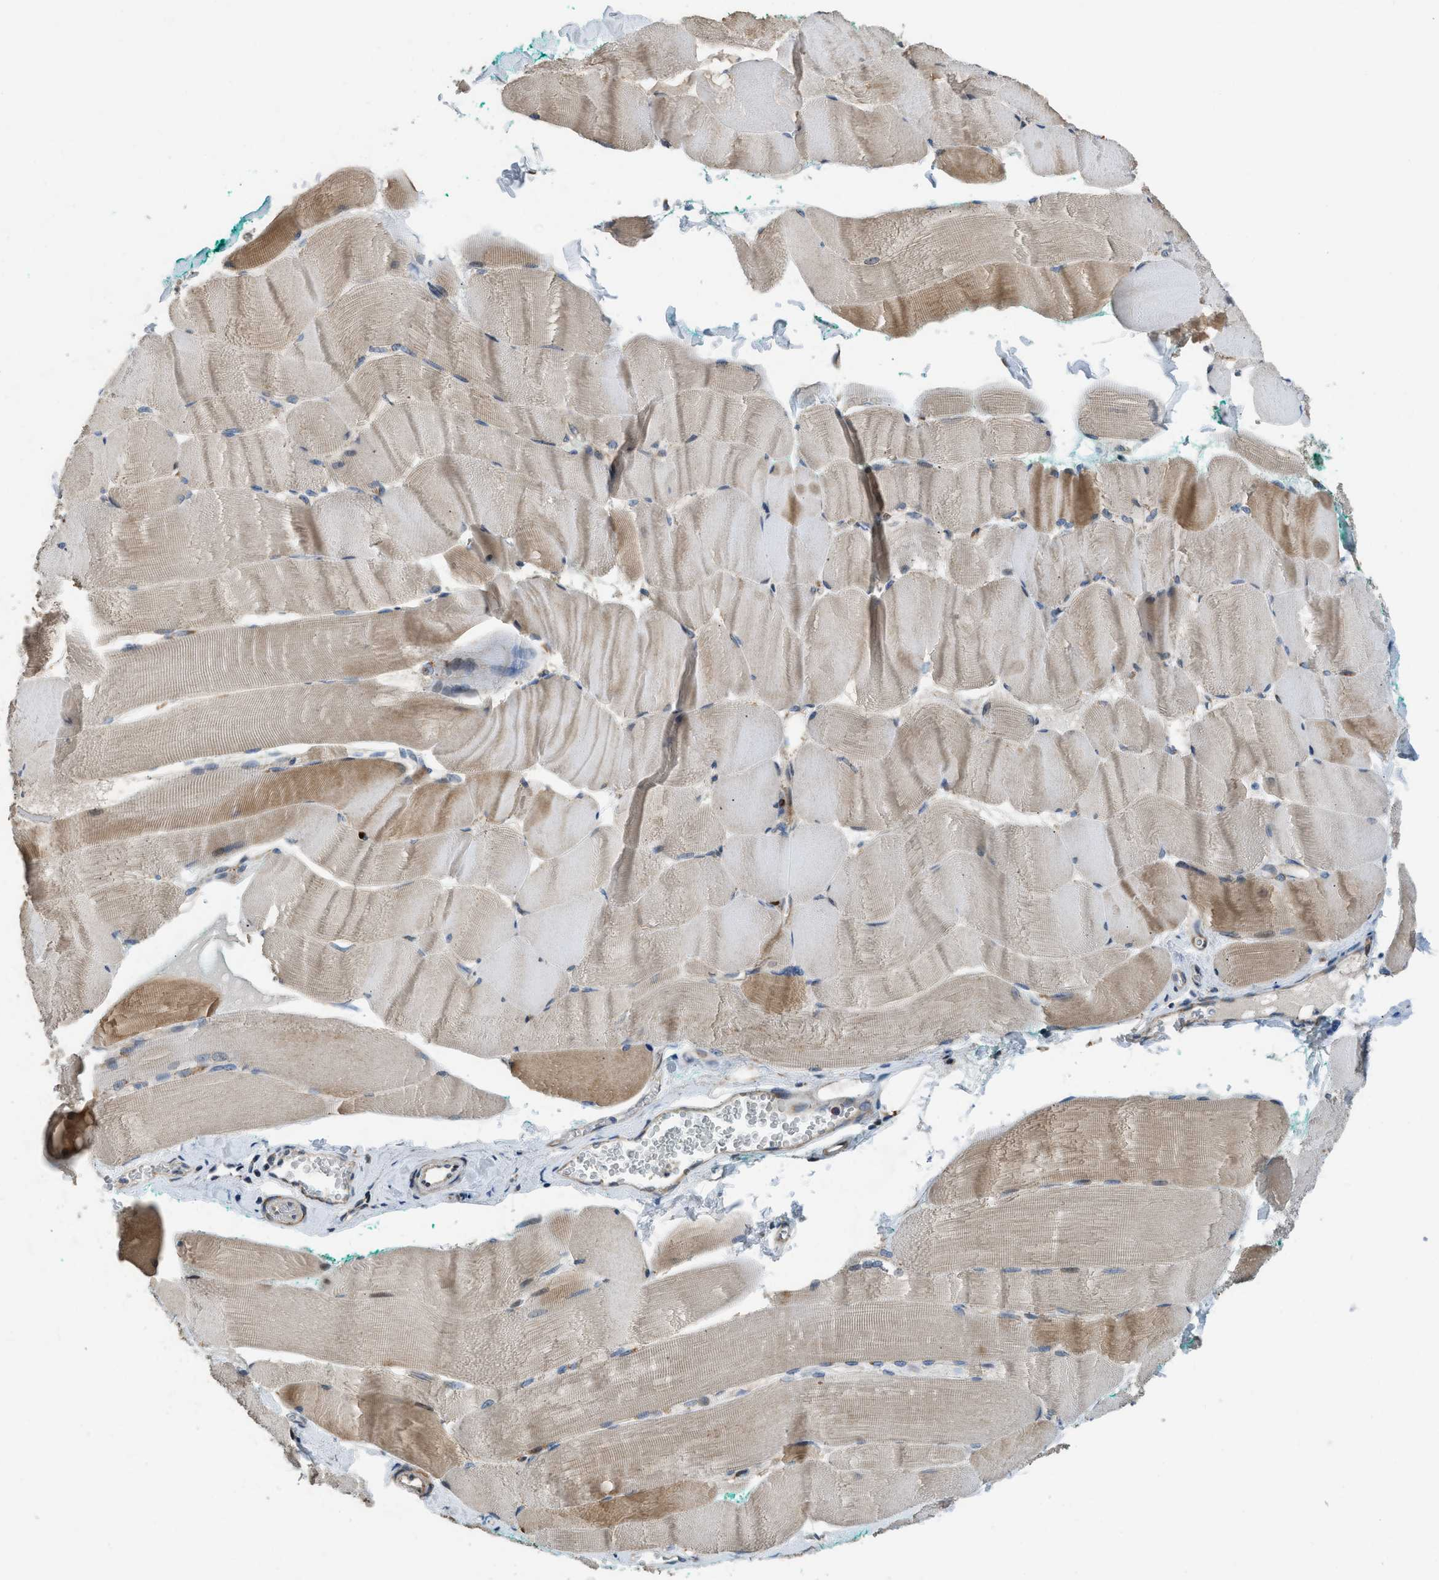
{"staining": {"intensity": "moderate", "quantity": "25%-75%", "location": "cytoplasmic/membranous"}, "tissue": "skeletal muscle", "cell_type": "Myocytes", "image_type": "normal", "snomed": [{"axis": "morphology", "description": "Normal tissue, NOS"}, {"axis": "morphology", "description": "Squamous cell carcinoma, NOS"}, {"axis": "topography", "description": "Skeletal muscle"}], "caption": "IHC of unremarkable human skeletal muscle reveals medium levels of moderate cytoplasmic/membranous expression in about 25%-75% of myocytes. (DAB (3,3'-diaminobenzidine) IHC with brightfield microscopy, high magnification).", "gene": "TMEM150A", "patient": {"sex": "male", "age": 51}}